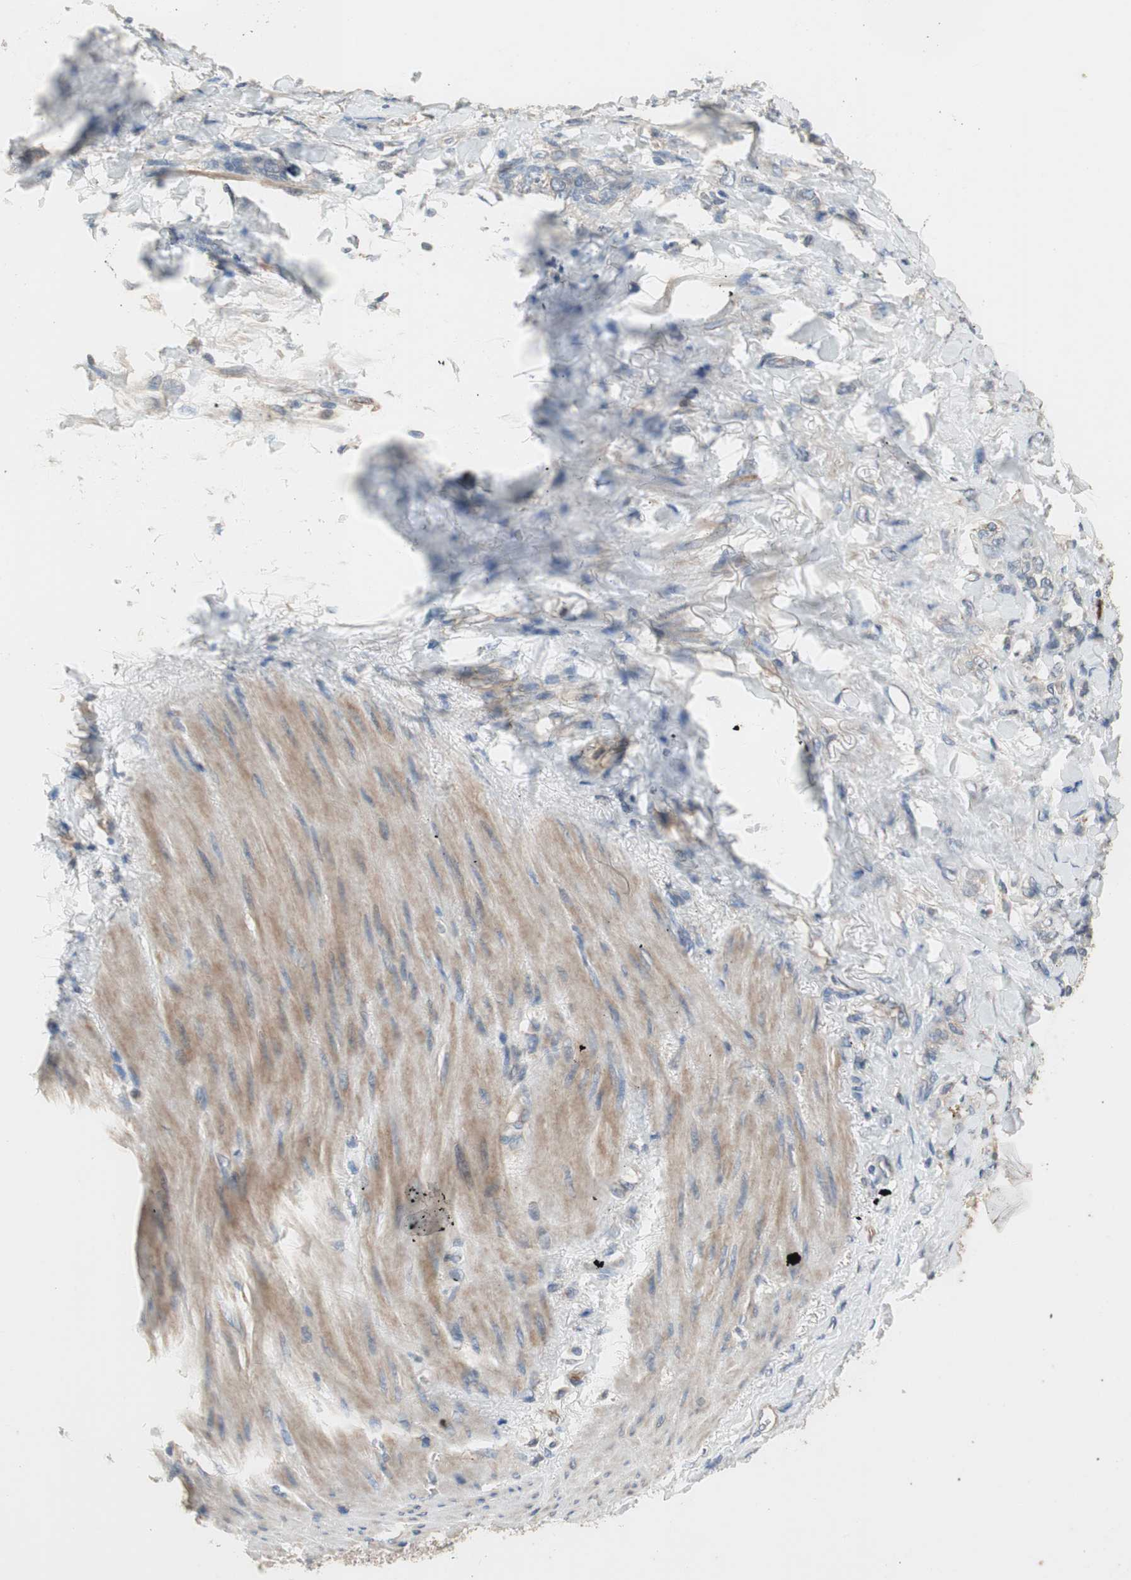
{"staining": {"intensity": "negative", "quantity": "none", "location": "none"}, "tissue": "stomach cancer", "cell_type": "Tumor cells", "image_type": "cancer", "snomed": [{"axis": "morphology", "description": "Adenocarcinoma, NOS"}, {"axis": "topography", "description": "Stomach"}], "caption": "An image of adenocarcinoma (stomach) stained for a protein demonstrates no brown staining in tumor cells.", "gene": "ALPL", "patient": {"sex": "male", "age": 82}}